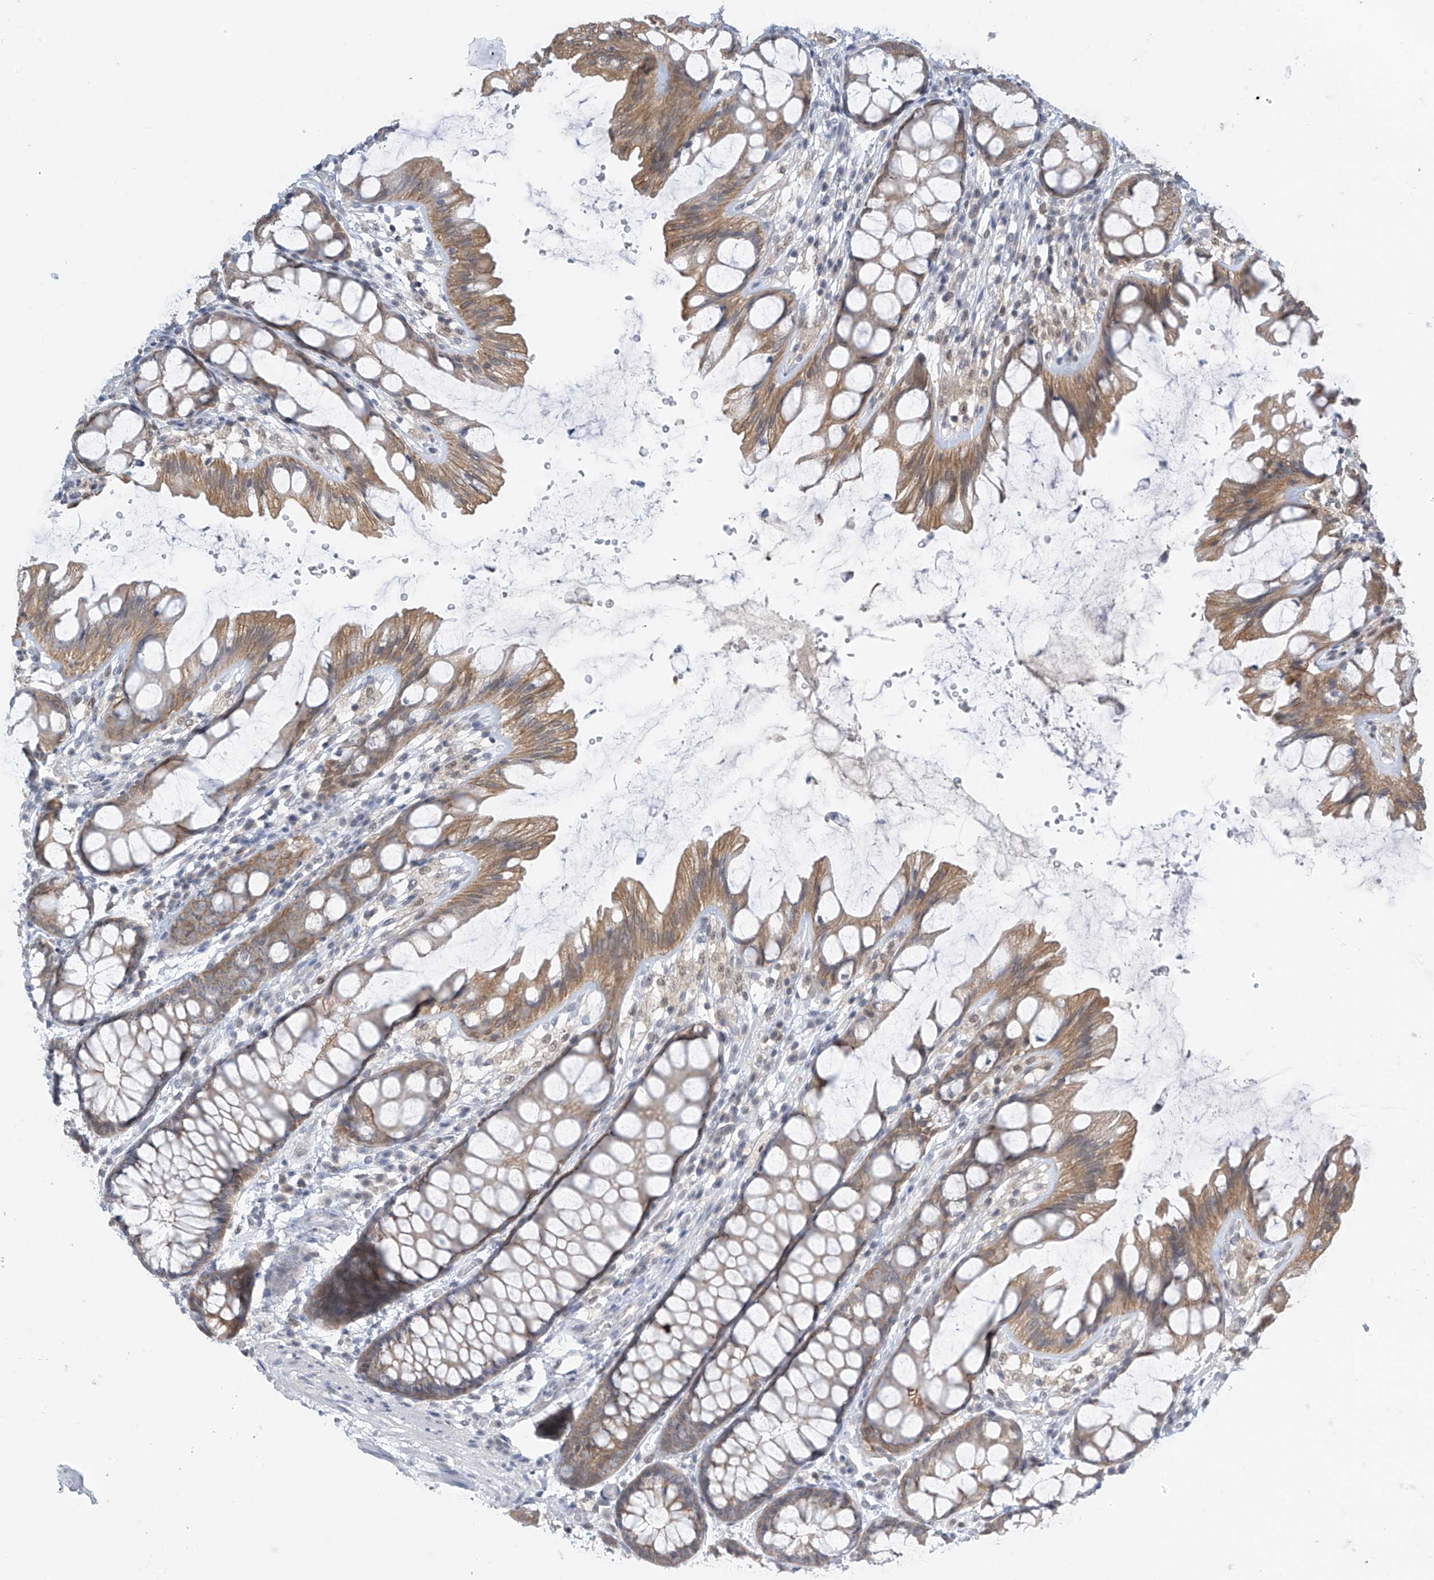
{"staining": {"intensity": "negative", "quantity": "none", "location": "none"}, "tissue": "colon", "cell_type": "Endothelial cells", "image_type": "normal", "snomed": [{"axis": "morphology", "description": "Normal tissue, NOS"}, {"axis": "topography", "description": "Colon"}], "caption": "Normal colon was stained to show a protein in brown. There is no significant staining in endothelial cells. (Immunohistochemistry, brightfield microscopy, high magnification).", "gene": "APLF", "patient": {"sex": "male", "age": 47}}